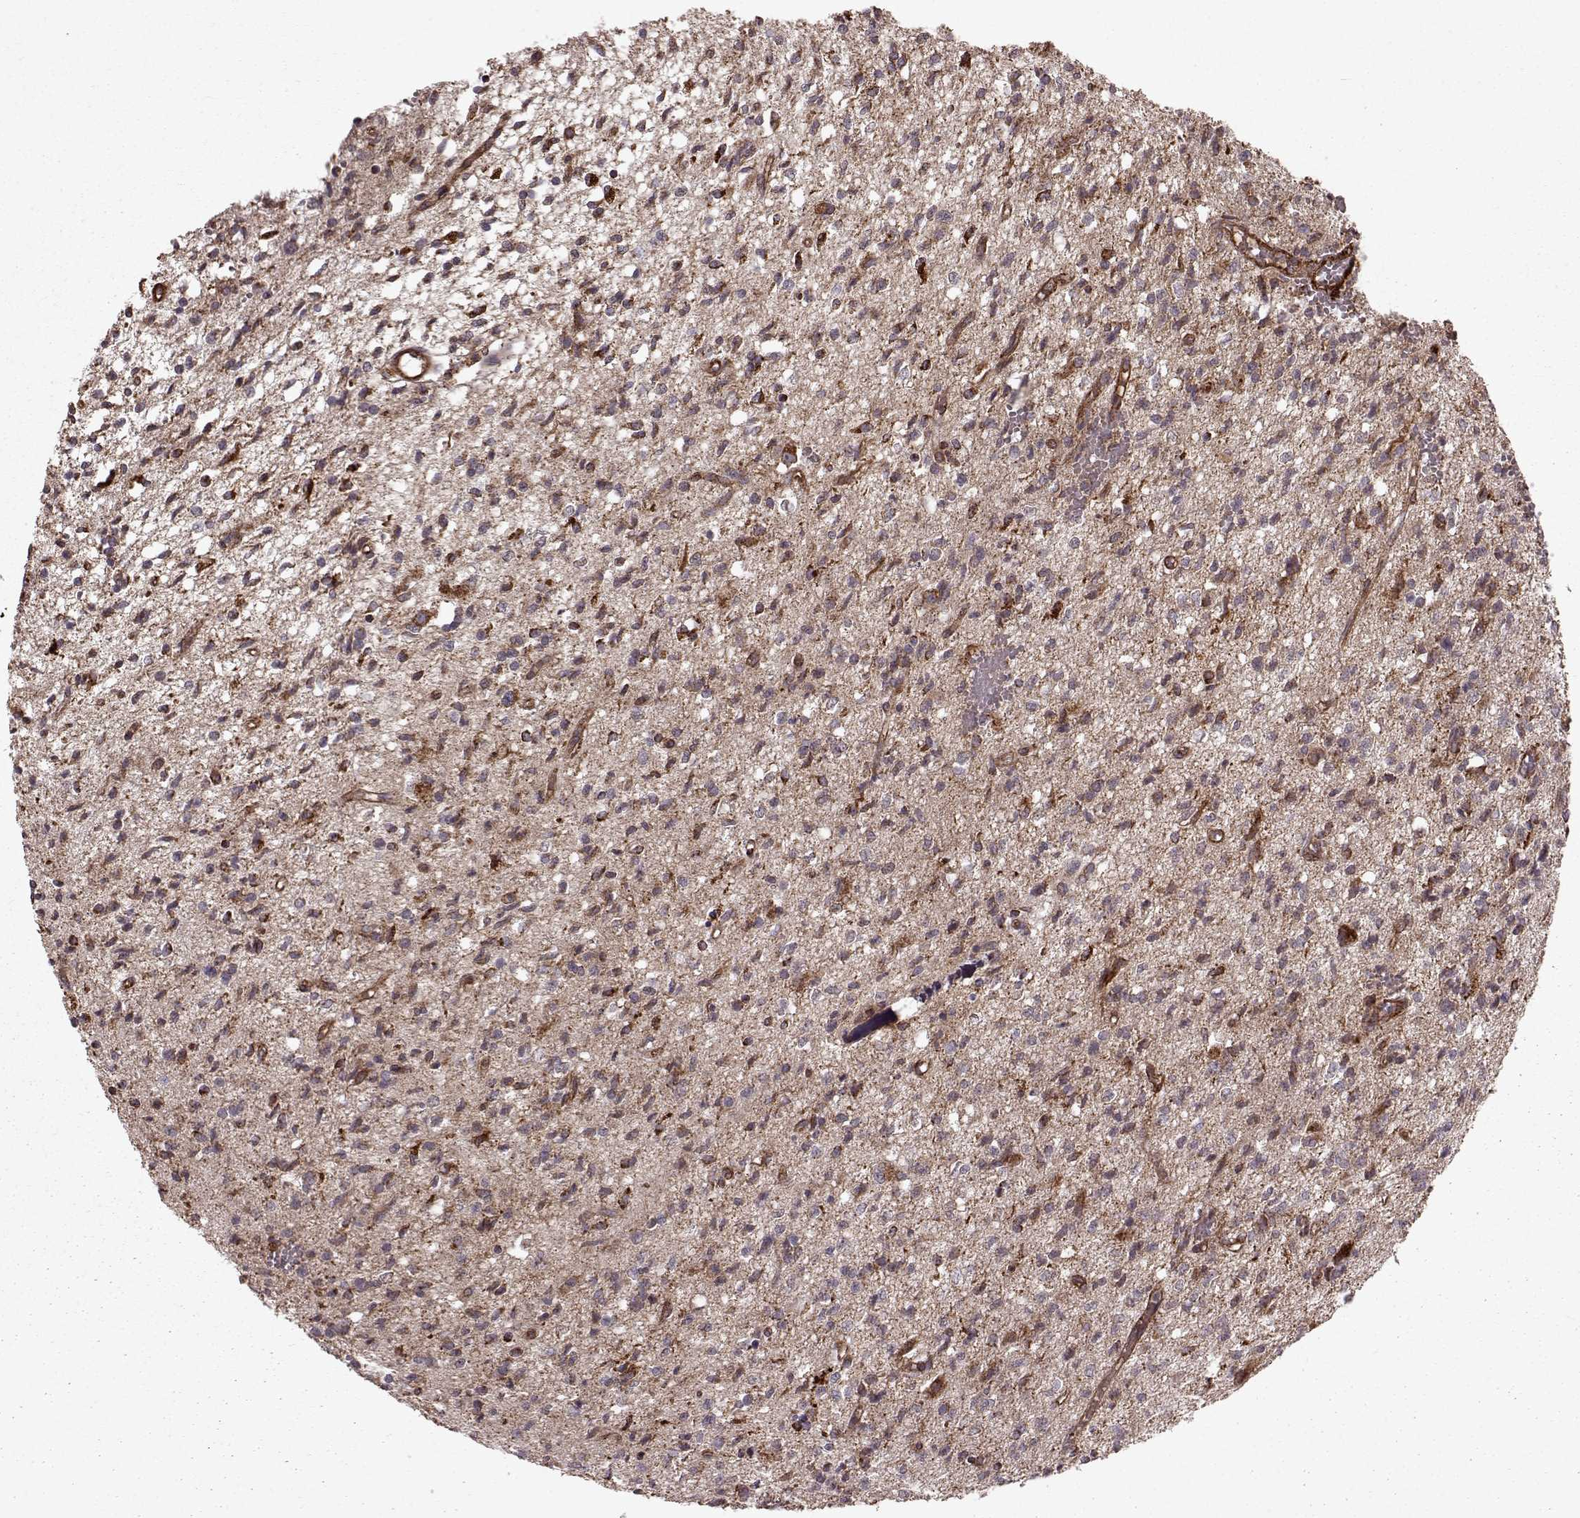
{"staining": {"intensity": "strong", "quantity": "<25%", "location": "cytoplasmic/membranous"}, "tissue": "glioma", "cell_type": "Tumor cells", "image_type": "cancer", "snomed": [{"axis": "morphology", "description": "Glioma, malignant, Low grade"}, {"axis": "topography", "description": "Brain"}], "caption": "Immunohistochemistry (IHC) of glioma exhibits medium levels of strong cytoplasmic/membranous staining in about <25% of tumor cells. Using DAB (brown) and hematoxylin (blue) stains, captured at high magnification using brightfield microscopy.", "gene": "FXN", "patient": {"sex": "male", "age": 64}}